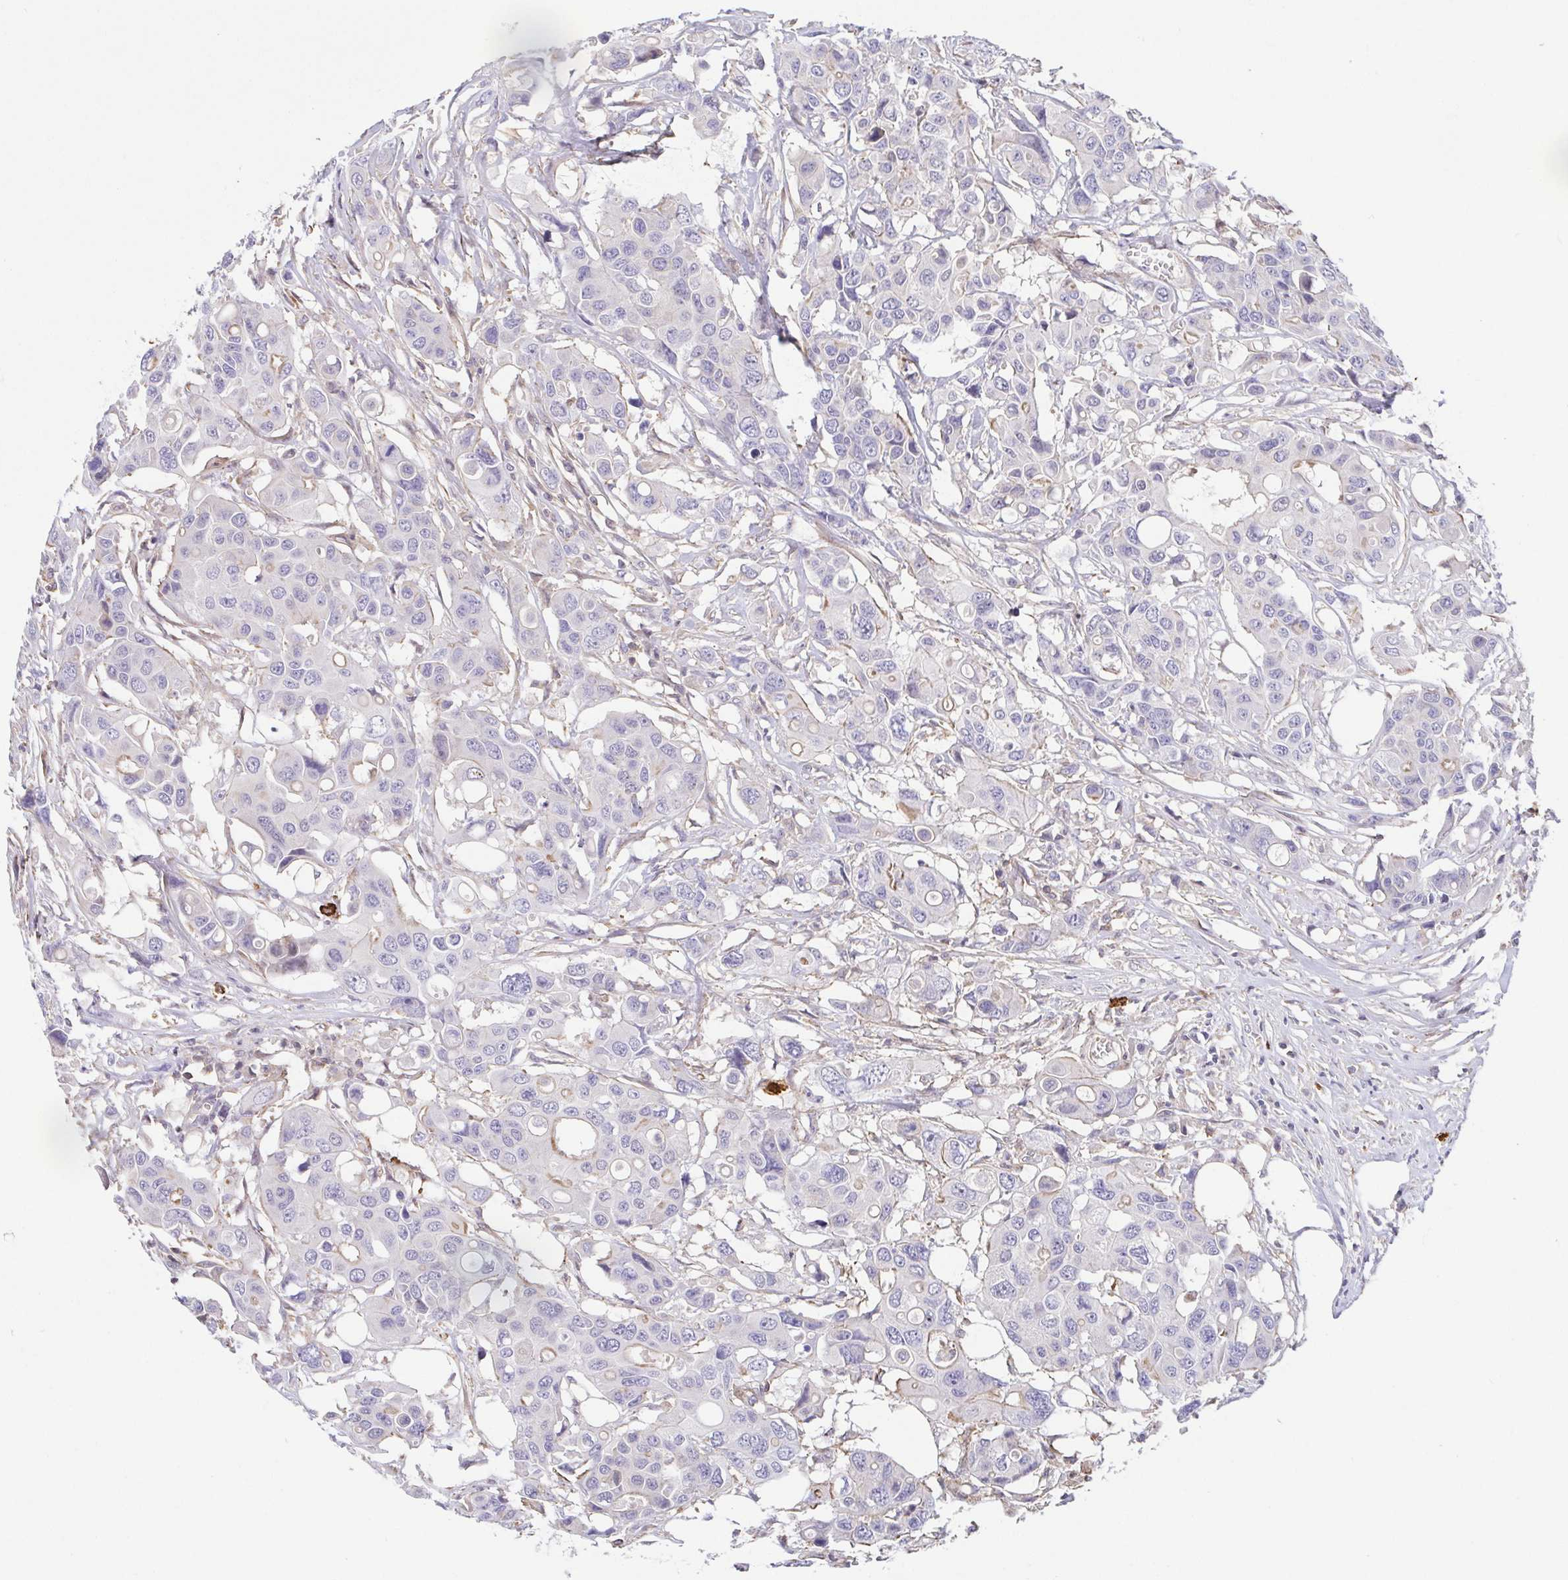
{"staining": {"intensity": "negative", "quantity": "none", "location": "none"}, "tissue": "colorectal cancer", "cell_type": "Tumor cells", "image_type": "cancer", "snomed": [{"axis": "morphology", "description": "Adenocarcinoma, NOS"}, {"axis": "topography", "description": "Colon"}], "caption": "The image demonstrates no staining of tumor cells in colorectal cancer (adenocarcinoma).", "gene": "PREPL", "patient": {"sex": "male", "age": 77}}